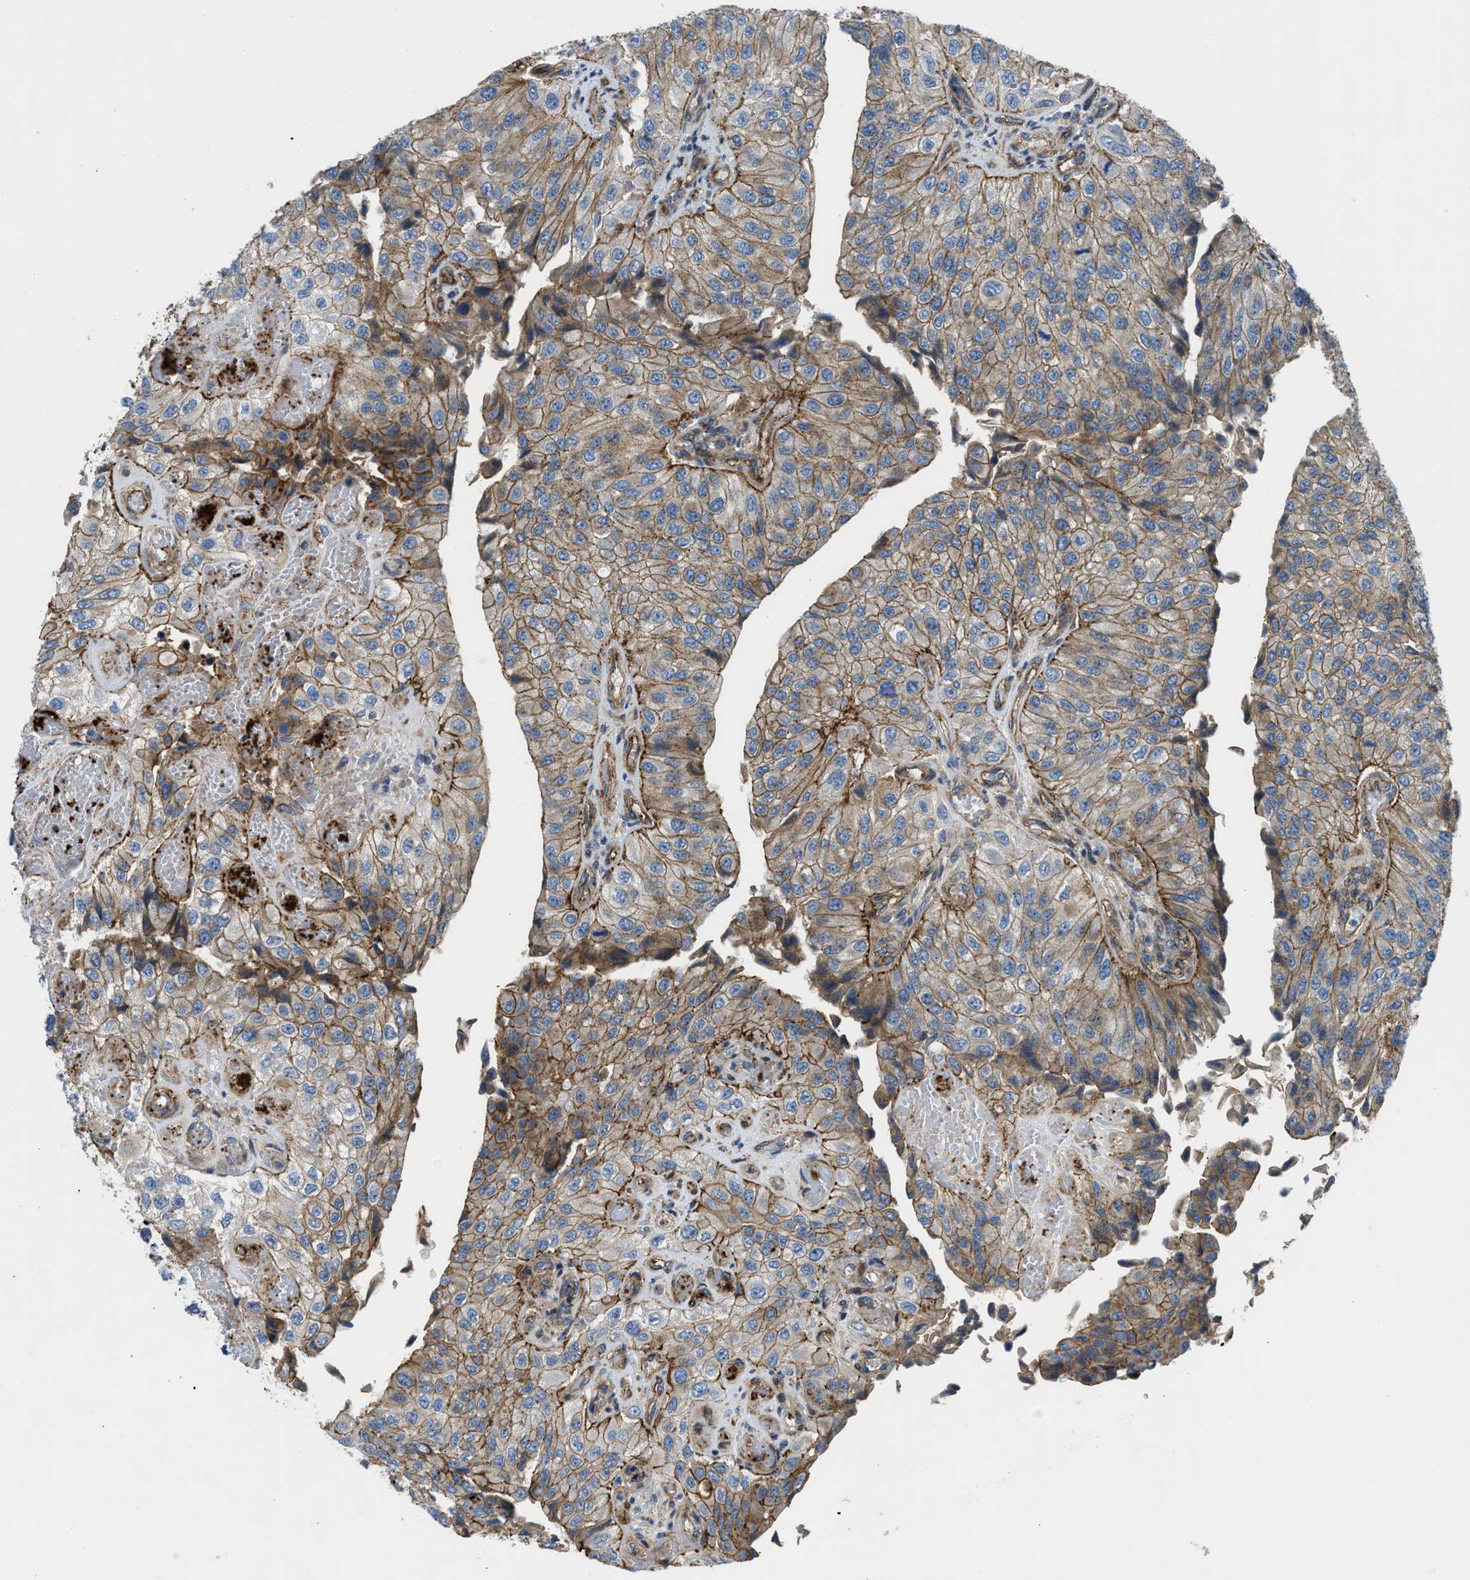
{"staining": {"intensity": "moderate", "quantity": ">75%", "location": "cytoplasmic/membranous"}, "tissue": "urothelial cancer", "cell_type": "Tumor cells", "image_type": "cancer", "snomed": [{"axis": "morphology", "description": "Urothelial carcinoma, High grade"}, {"axis": "topography", "description": "Kidney"}, {"axis": "topography", "description": "Urinary bladder"}], "caption": "Human urothelial carcinoma (high-grade) stained with a brown dye demonstrates moderate cytoplasmic/membranous positive expression in approximately >75% of tumor cells.", "gene": "NYNRIN", "patient": {"sex": "male", "age": 77}}